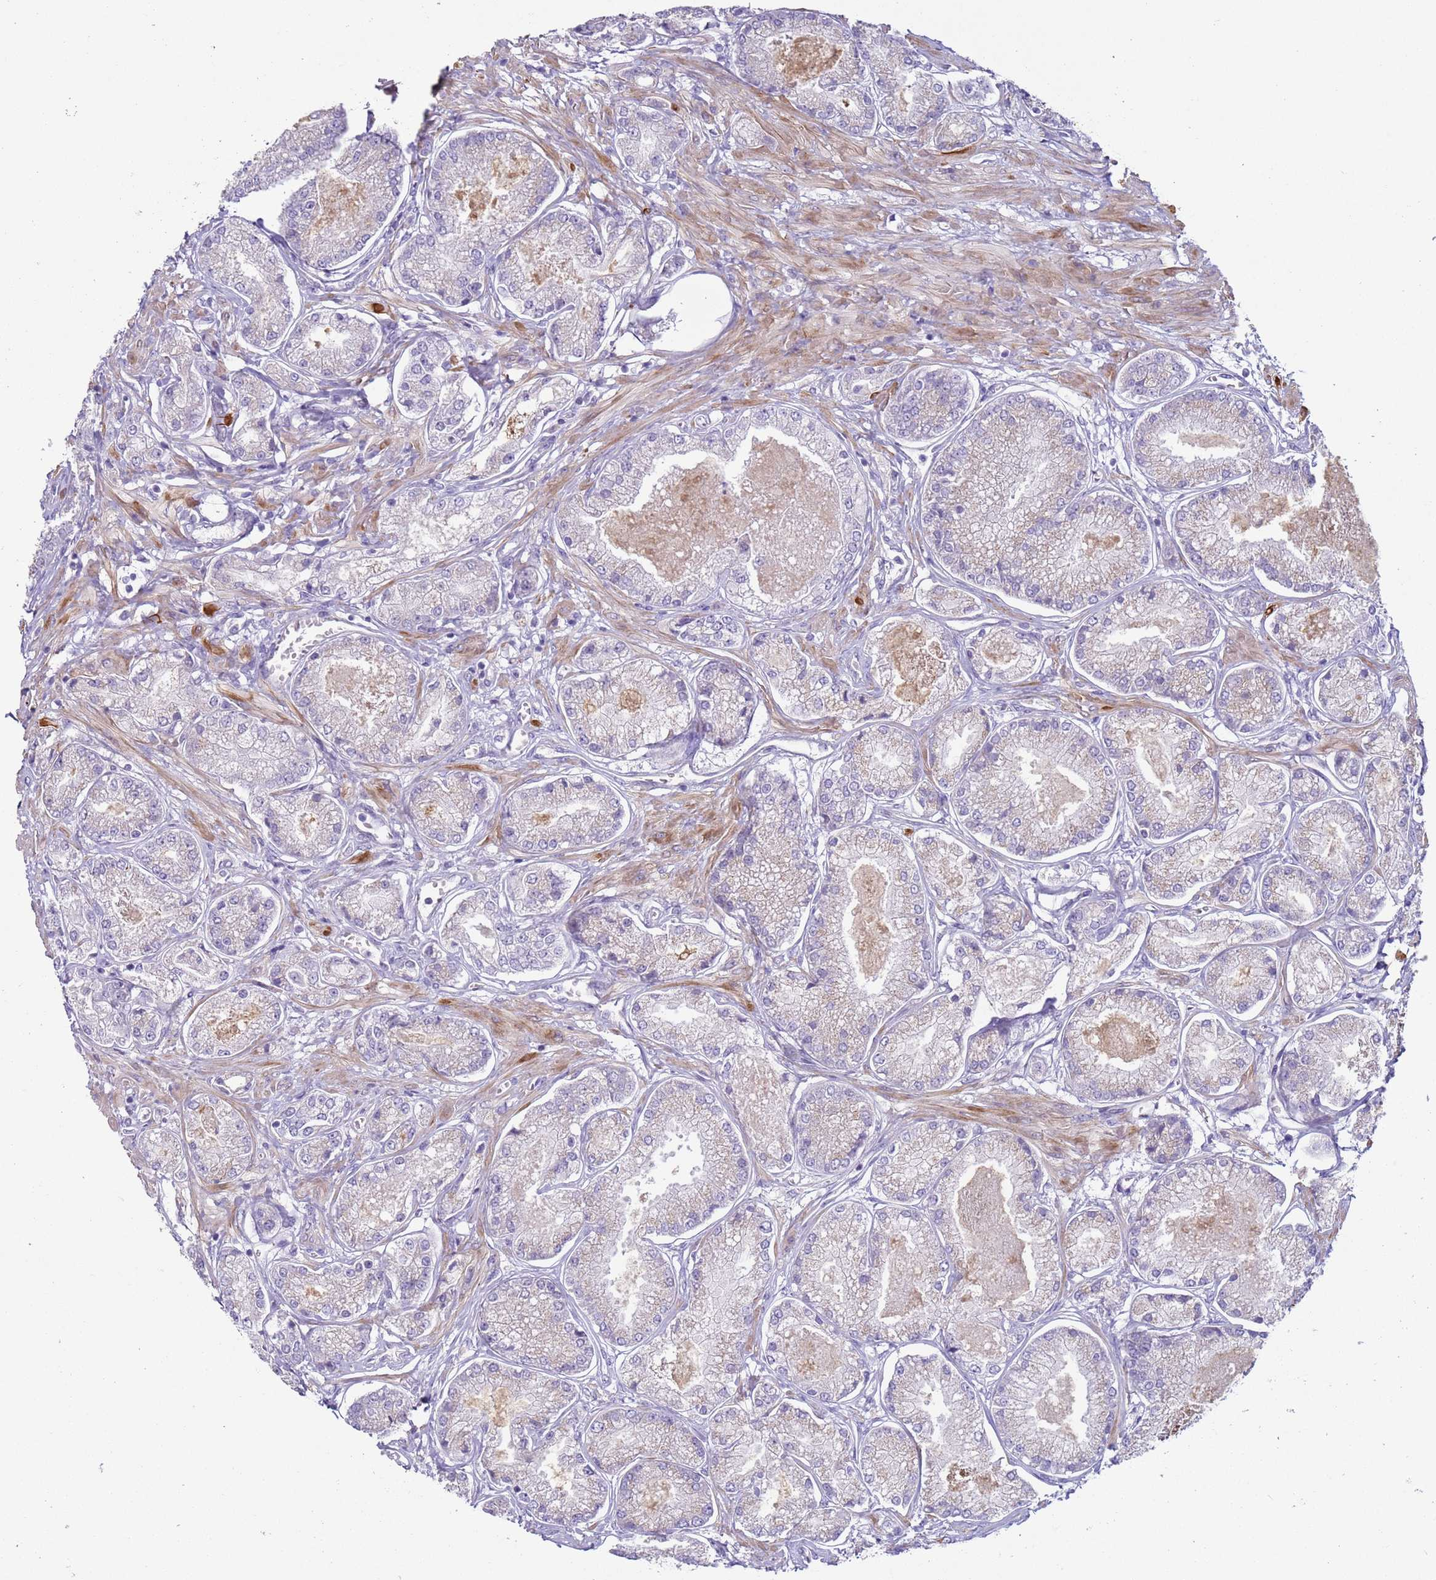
{"staining": {"intensity": "negative", "quantity": "none", "location": "none"}, "tissue": "prostate cancer", "cell_type": "Tumor cells", "image_type": "cancer", "snomed": [{"axis": "morphology", "description": "Adenocarcinoma, NOS"}, {"axis": "topography", "description": "Prostate and seminal vesicle, NOS"}], "caption": "Tumor cells are negative for brown protein staining in prostate cancer.", "gene": "NPAP1", "patient": {"sex": "male", "age": 76}}